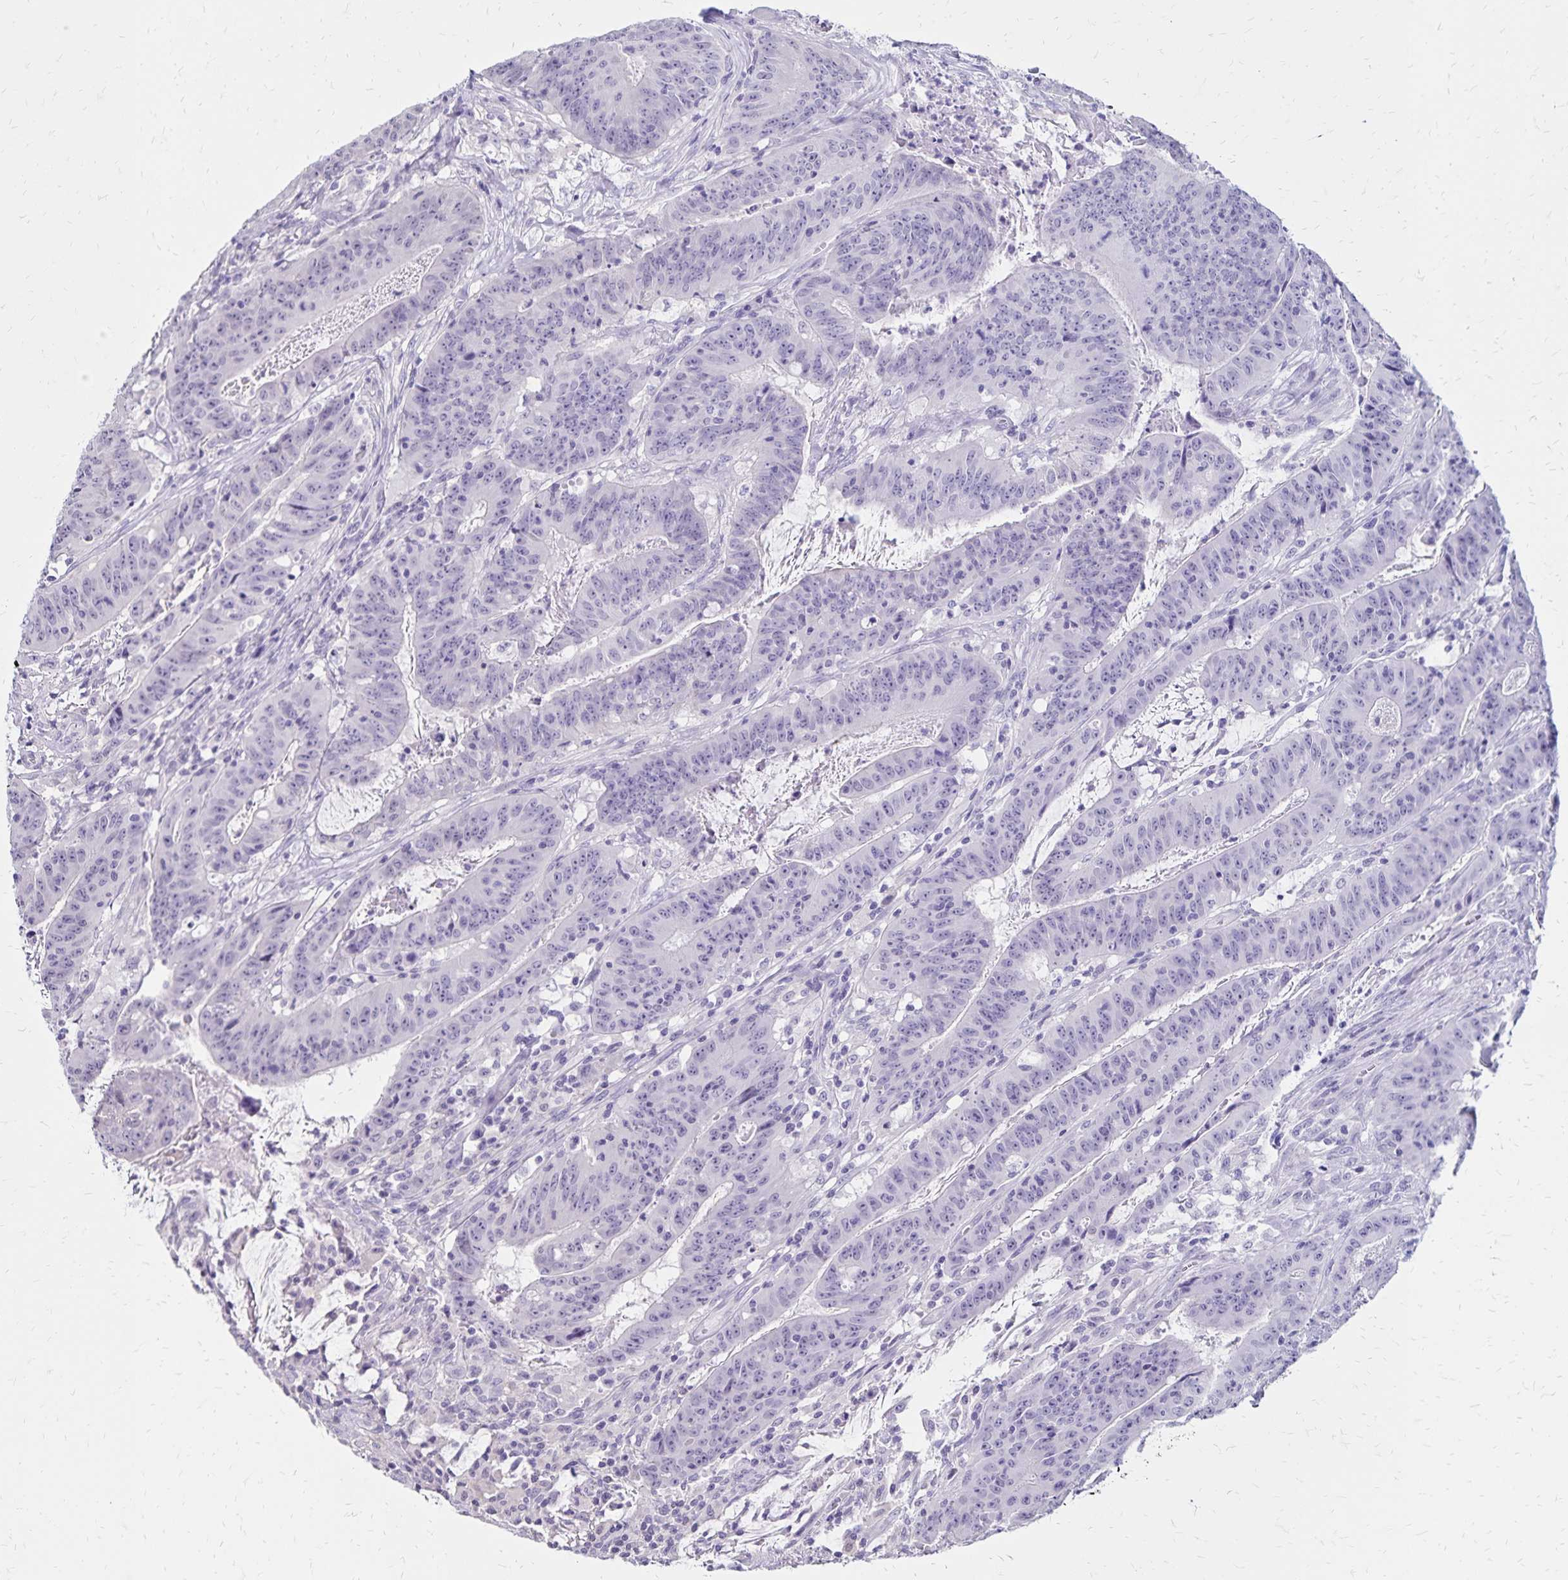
{"staining": {"intensity": "negative", "quantity": "none", "location": "none"}, "tissue": "colorectal cancer", "cell_type": "Tumor cells", "image_type": "cancer", "snomed": [{"axis": "morphology", "description": "Adenocarcinoma, NOS"}, {"axis": "topography", "description": "Colon"}], "caption": "This is an immunohistochemistry (IHC) image of adenocarcinoma (colorectal). There is no expression in tumor cells.", "gene": "SH3GL3", "patient": {"sex": "male", "age": 33}}